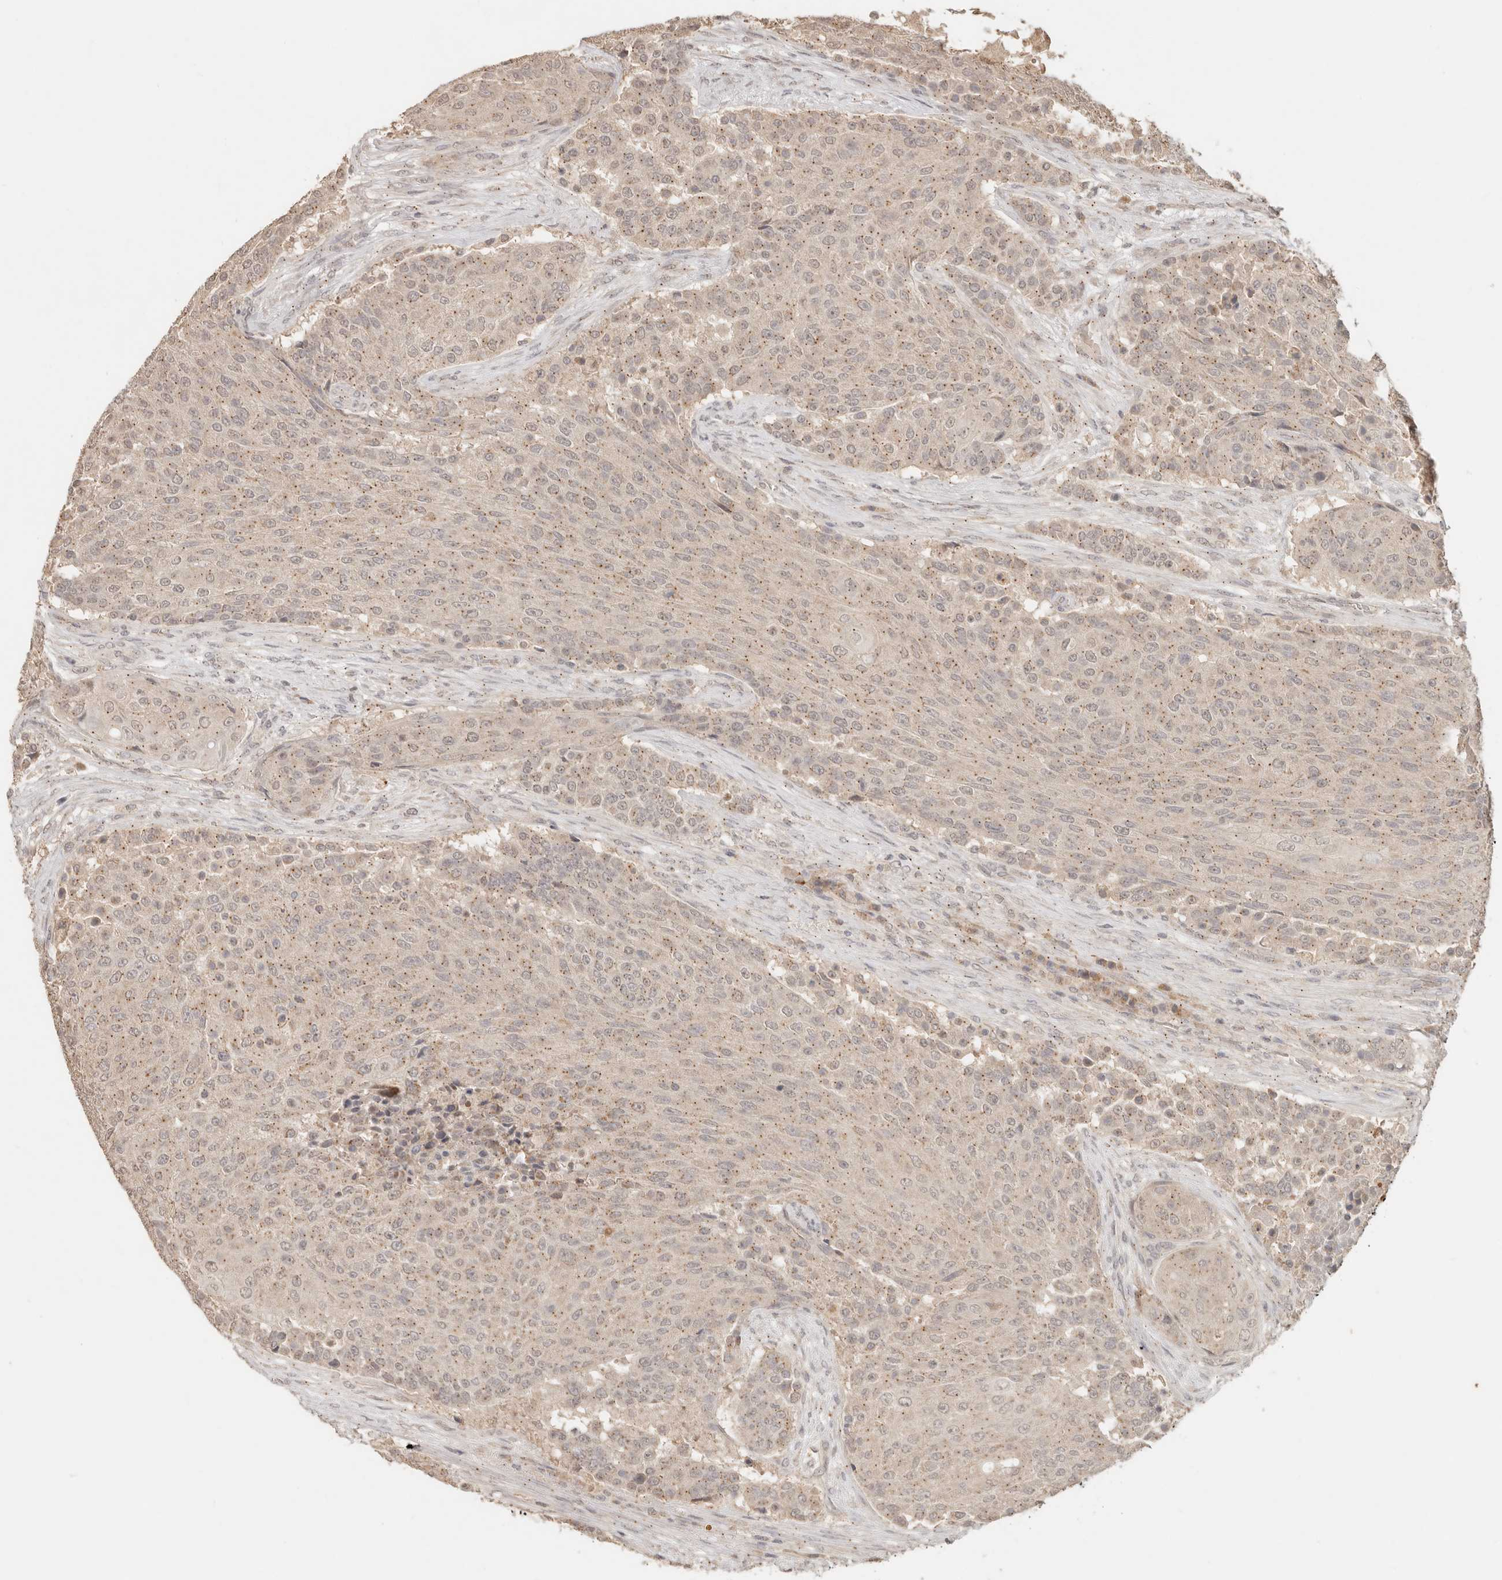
{"staining": {"intensity": "moderate", "quantity": "25%-75%", "location": "cytoplasmic/membranous"}, "tissue": "urothelial cancer", "cell_type": "Tumor cells", "image_type": "cancer", "snomed": [{"axis": "morphology", "description": "Urothelial carcinoma, High grade"}, {"axis": "topography", "description": "Urinary bladder"}], "caption": "Immunohistochemical staining of urothelial cancer displays medium levels of moderate cytoplasmic/membranous protein positivity in approximately 25%-75% of tumor cells.", "gene": "LMO4", "patient": {"sex": "female", "age": 63}}